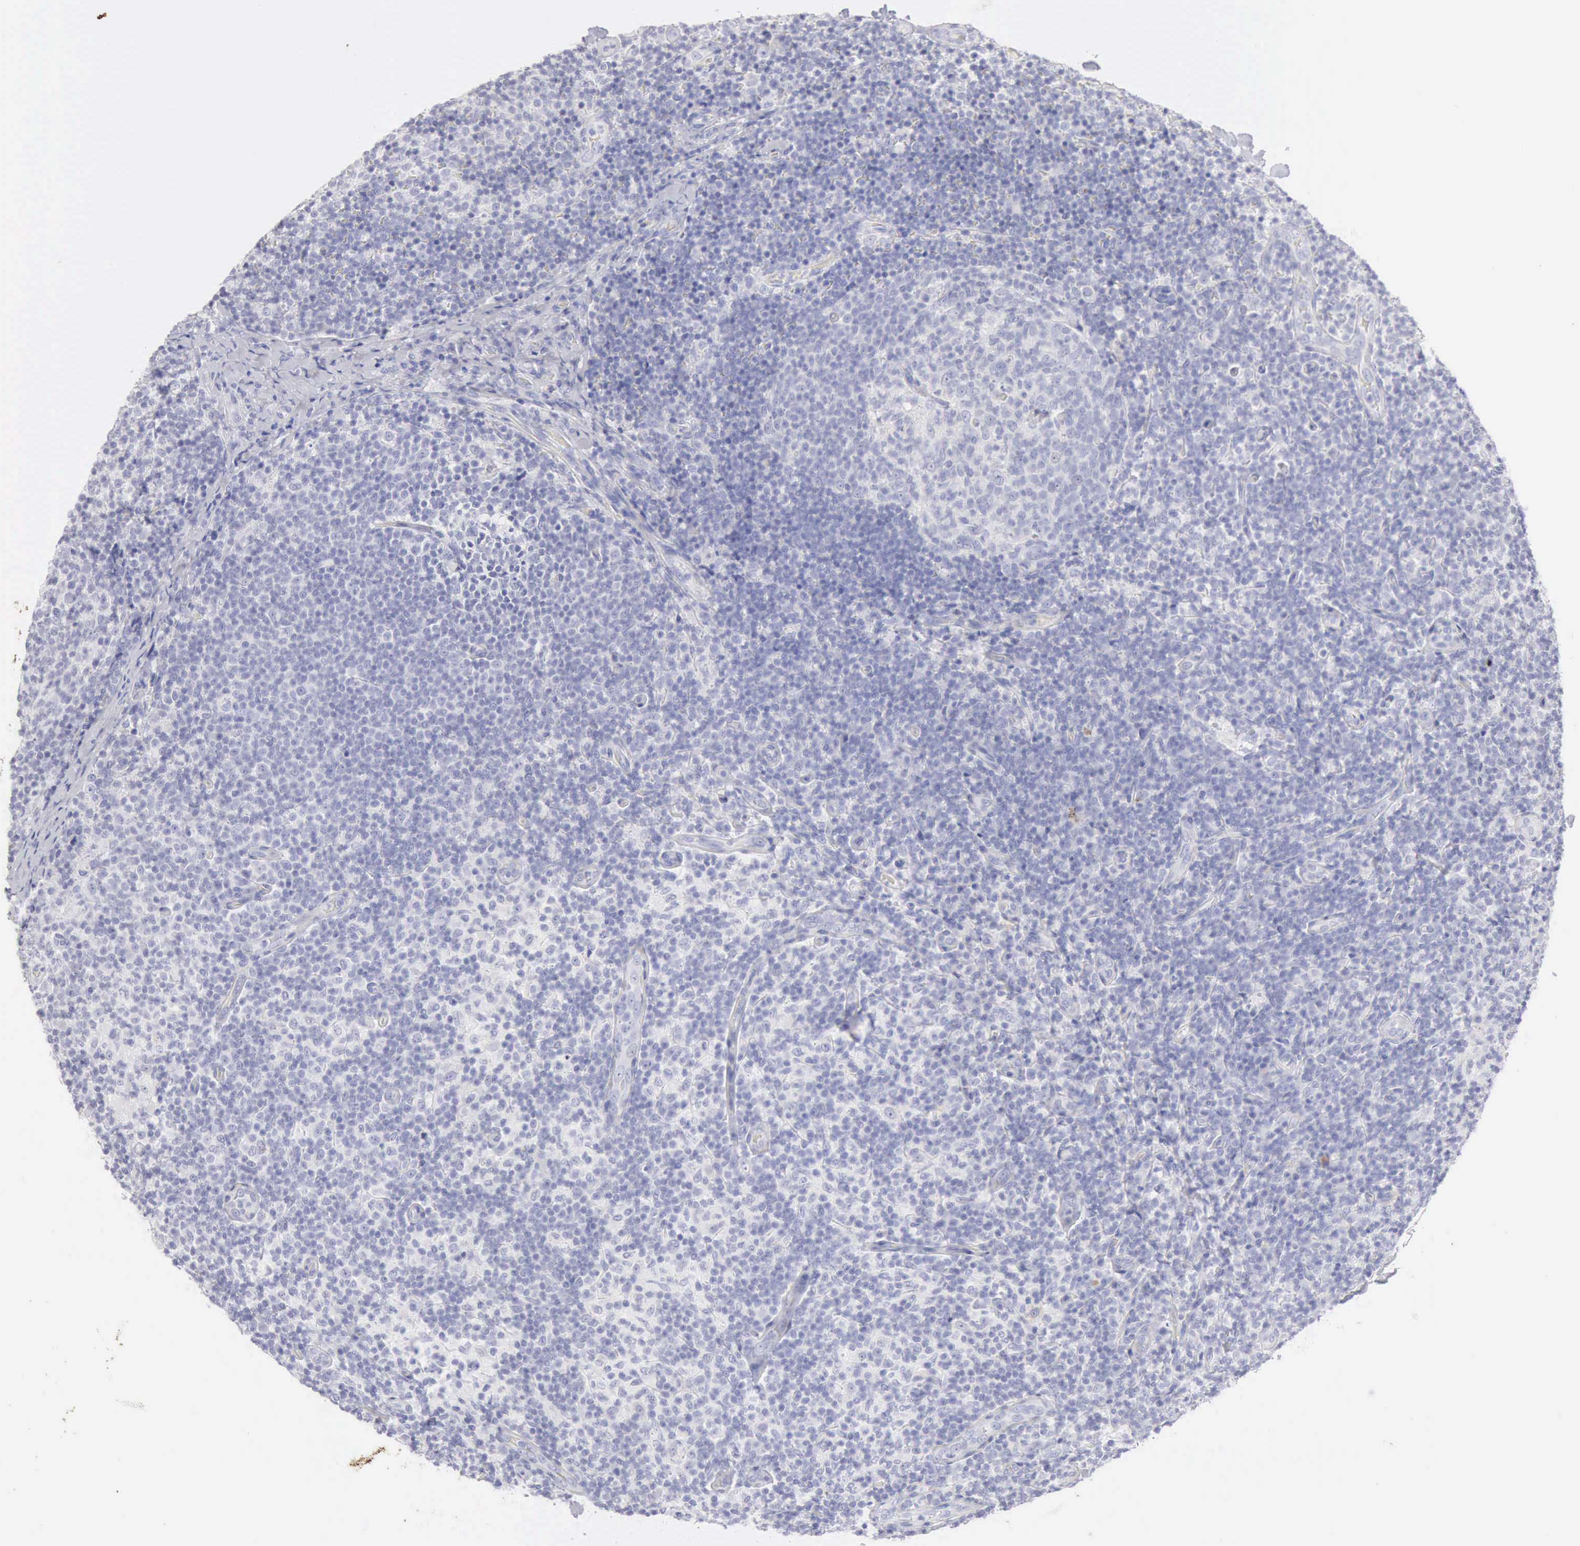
{"staining": {"intensity": "negative", "quantity": "none", "location": "none"}, "tissue": "lymph node", "cell_type": "Germinal center cells", "image_type": "normal", "snomed": [{"axis": "morphology", "description": "Normal tissue, NOS"}, {"axis": "morphology", "description": "Inflammation, NOS"}, {"axis": "topography", "description": "Lymph node"}], "caption": "Germinal center cells show no significant protein staining in unremarkable lymph node.", "gene": "KRT10", "patient": {"sex": "male", "age": 46}}